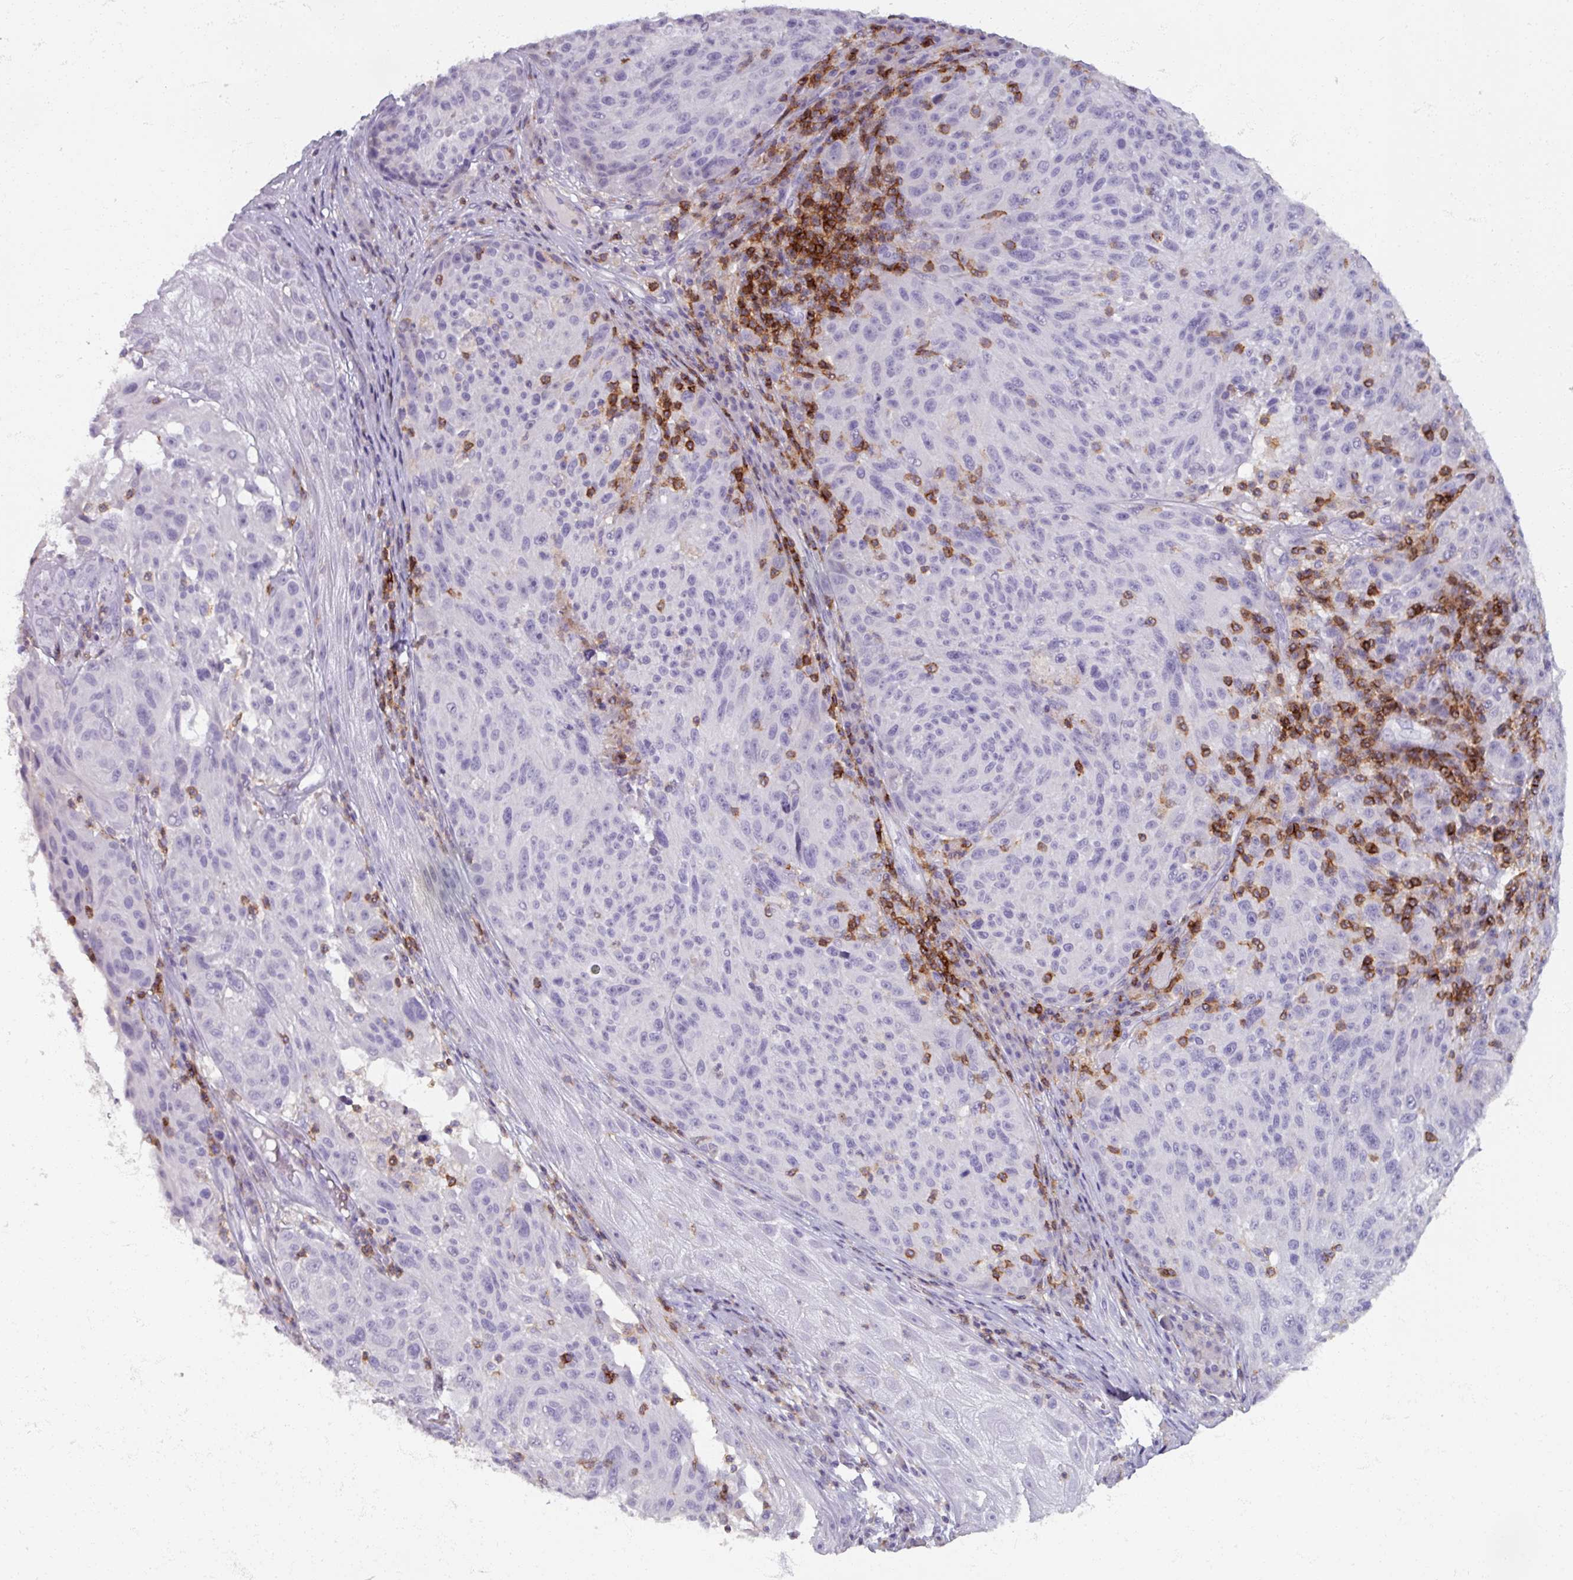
{"staining": {"intensity": "negative", "quantity": "none", "location": "none"}, "tissue": "melanoma", "cell_type": "Tumor cells", "image_type": "cancer", "snomed": [{"axis": "morphology", "description": "Malignant melanoma, NOS"}, {"axis": "topography", "description": "Skin"}], "caption": "Tumor cells are negative for brown protein staining in melanoma. (DAB immunohistochemistry, high magnification).", "gene": "PTPRC", "patient": {"sex": "male", "age": 53}}